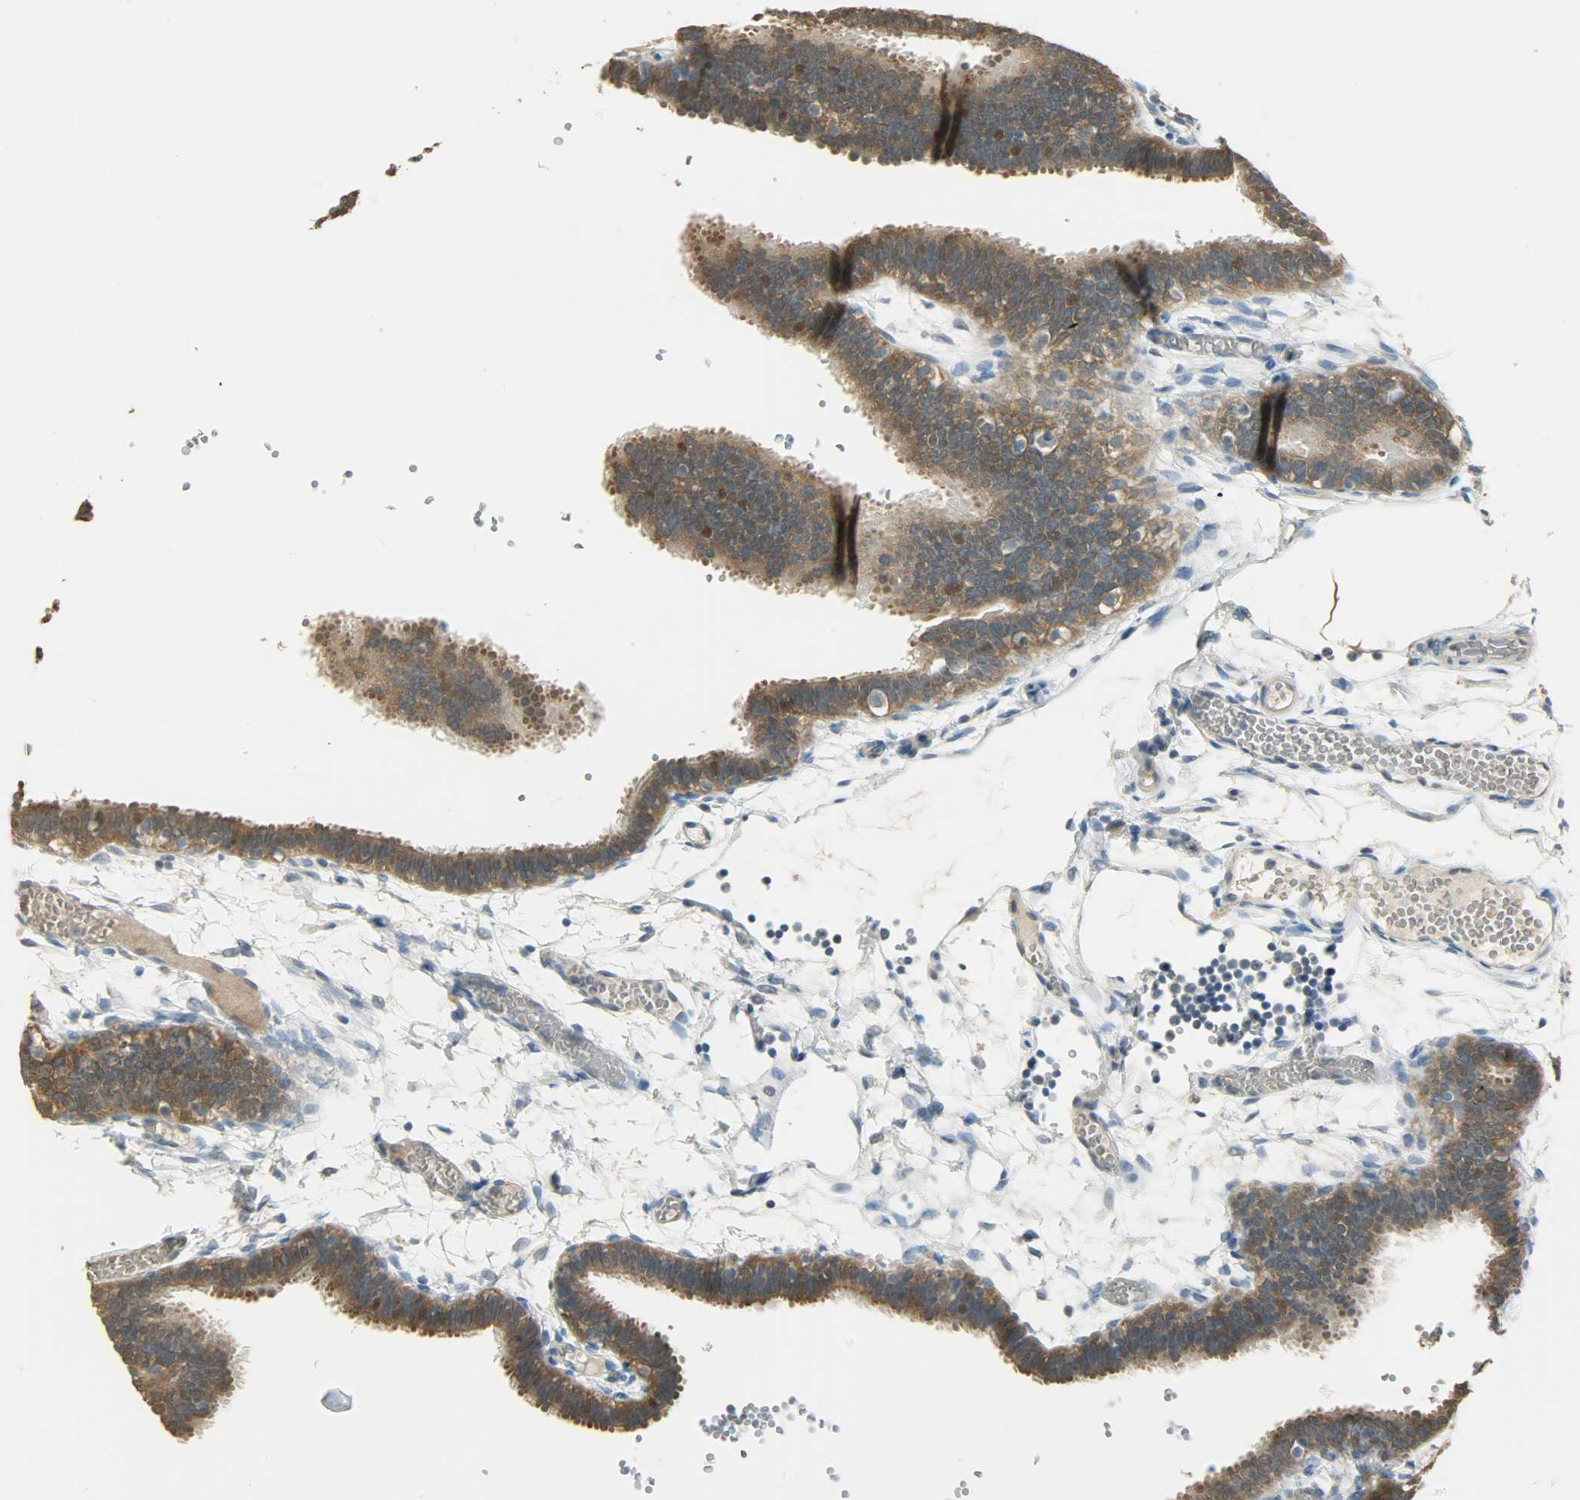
{"staining": {"intensity": "strong", "quantity": ">75%", "location": "cytoplasmic/membranous,nuclear"}, "tissue": "fallopian tube", "cell_type": "Glandular cells", "image_type": "normal", "snomed": [{"axis": "morphology", "description": "Normal tissue, NOS"}, {"axis": "topography", "description": "Fallopian tube"}], "caption": "There is high levels of strong cytoplasmic/membranous,nuclear staining in glandular cells of unremarkable fallopian tube, as demonstrated by immunohistochemical staining (brown color).", "gene": "PRMT5", "patient": {"sex": "female", "age": 29}}